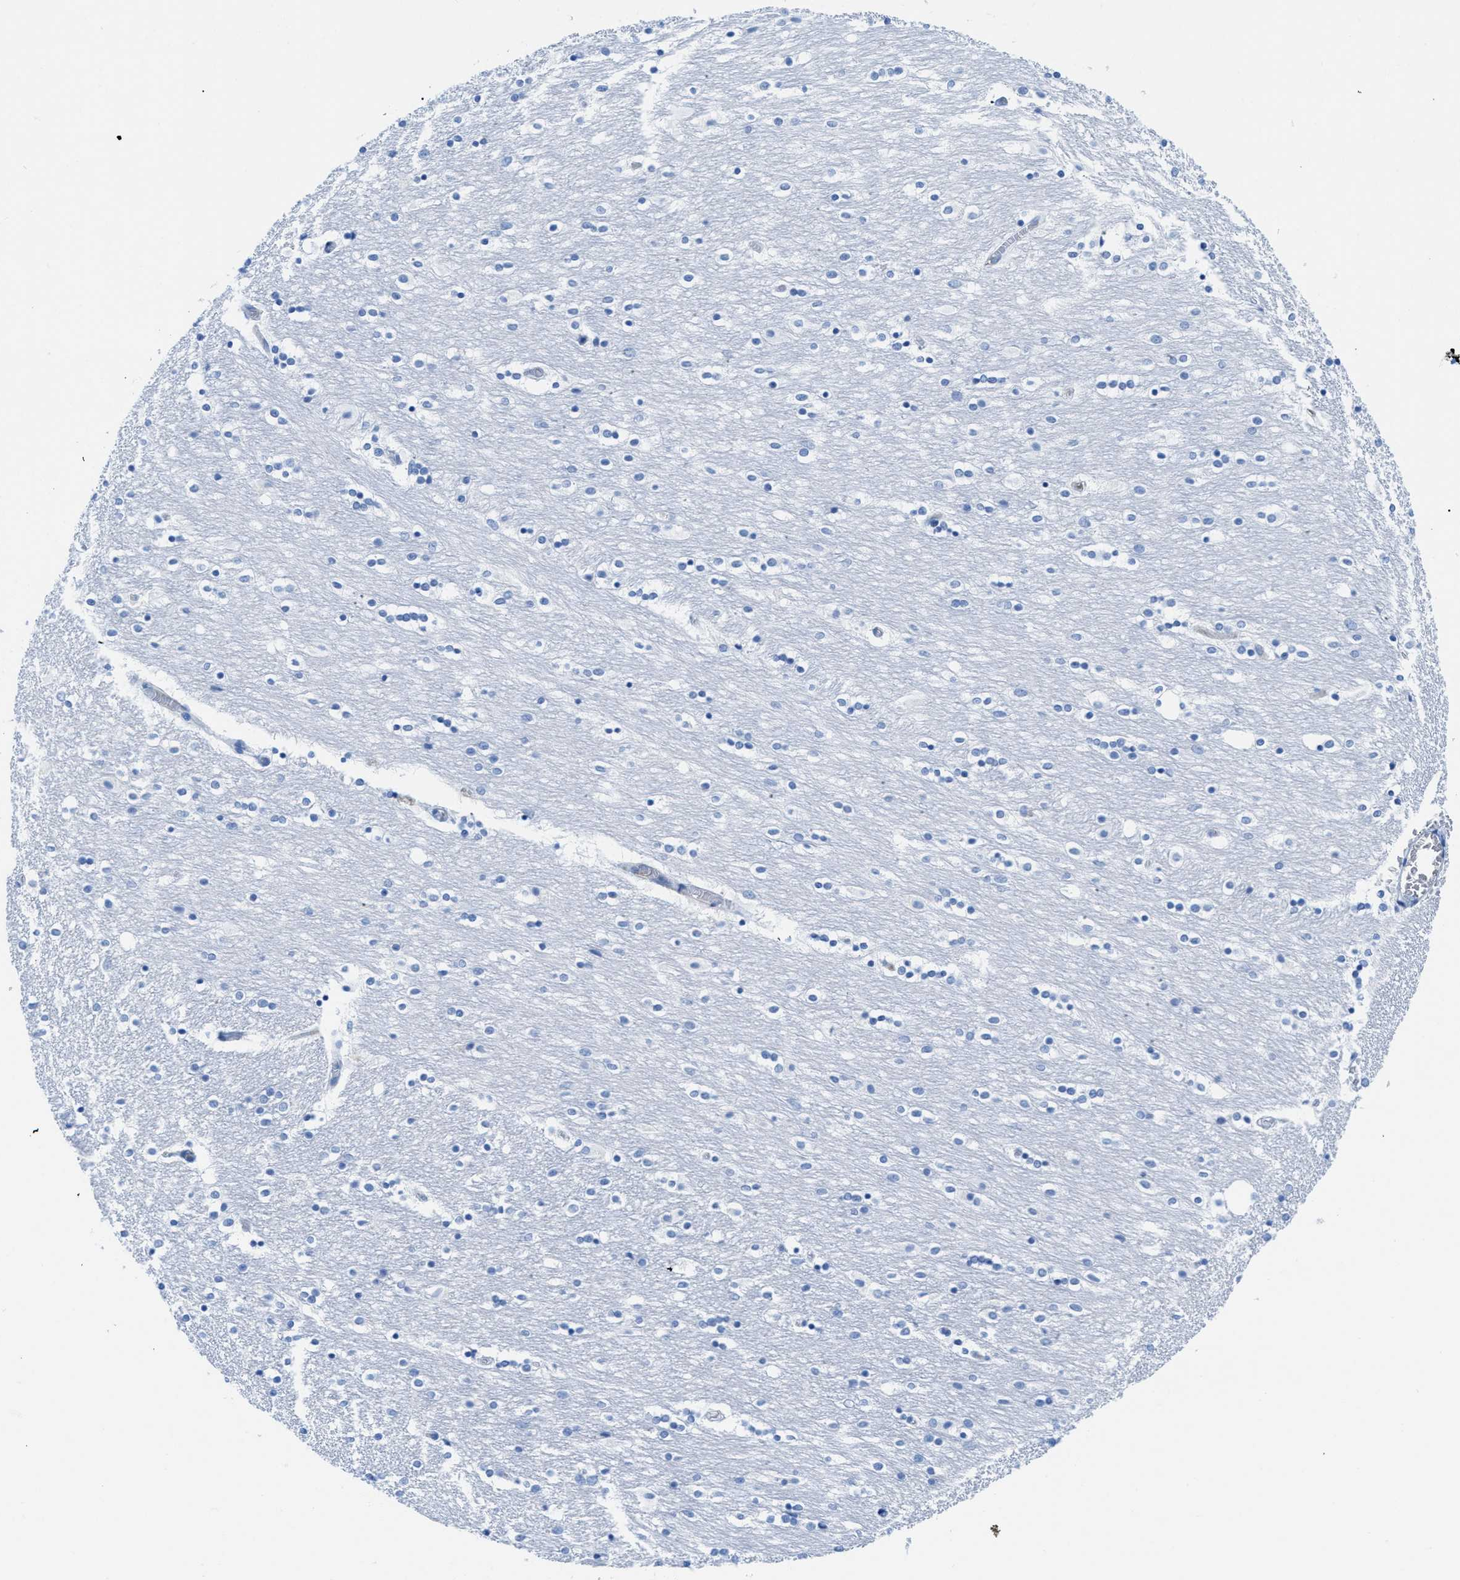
{"staining": {"intensity": "negative", "quantity": "none", "location": "none"}, "tissue": "caudate", "cell_type": "Glial cells", "image_type": "normal", "snomed": [{"axis": "morphology", "description": "Normal tissue, NOS"}, {"axis": "topography", "description": "Lateral ventricle wall"}], "caption": "Glial cells are negative for protein expression in unremarkable human caudate. The staining is performed using DAB (3,3'-diaminobenzidine) brown chromogen with nuclei counter-stained in using hematoxylin.", "gene": "COL3A1", "patient": {"sex": "female", "age": 54}}